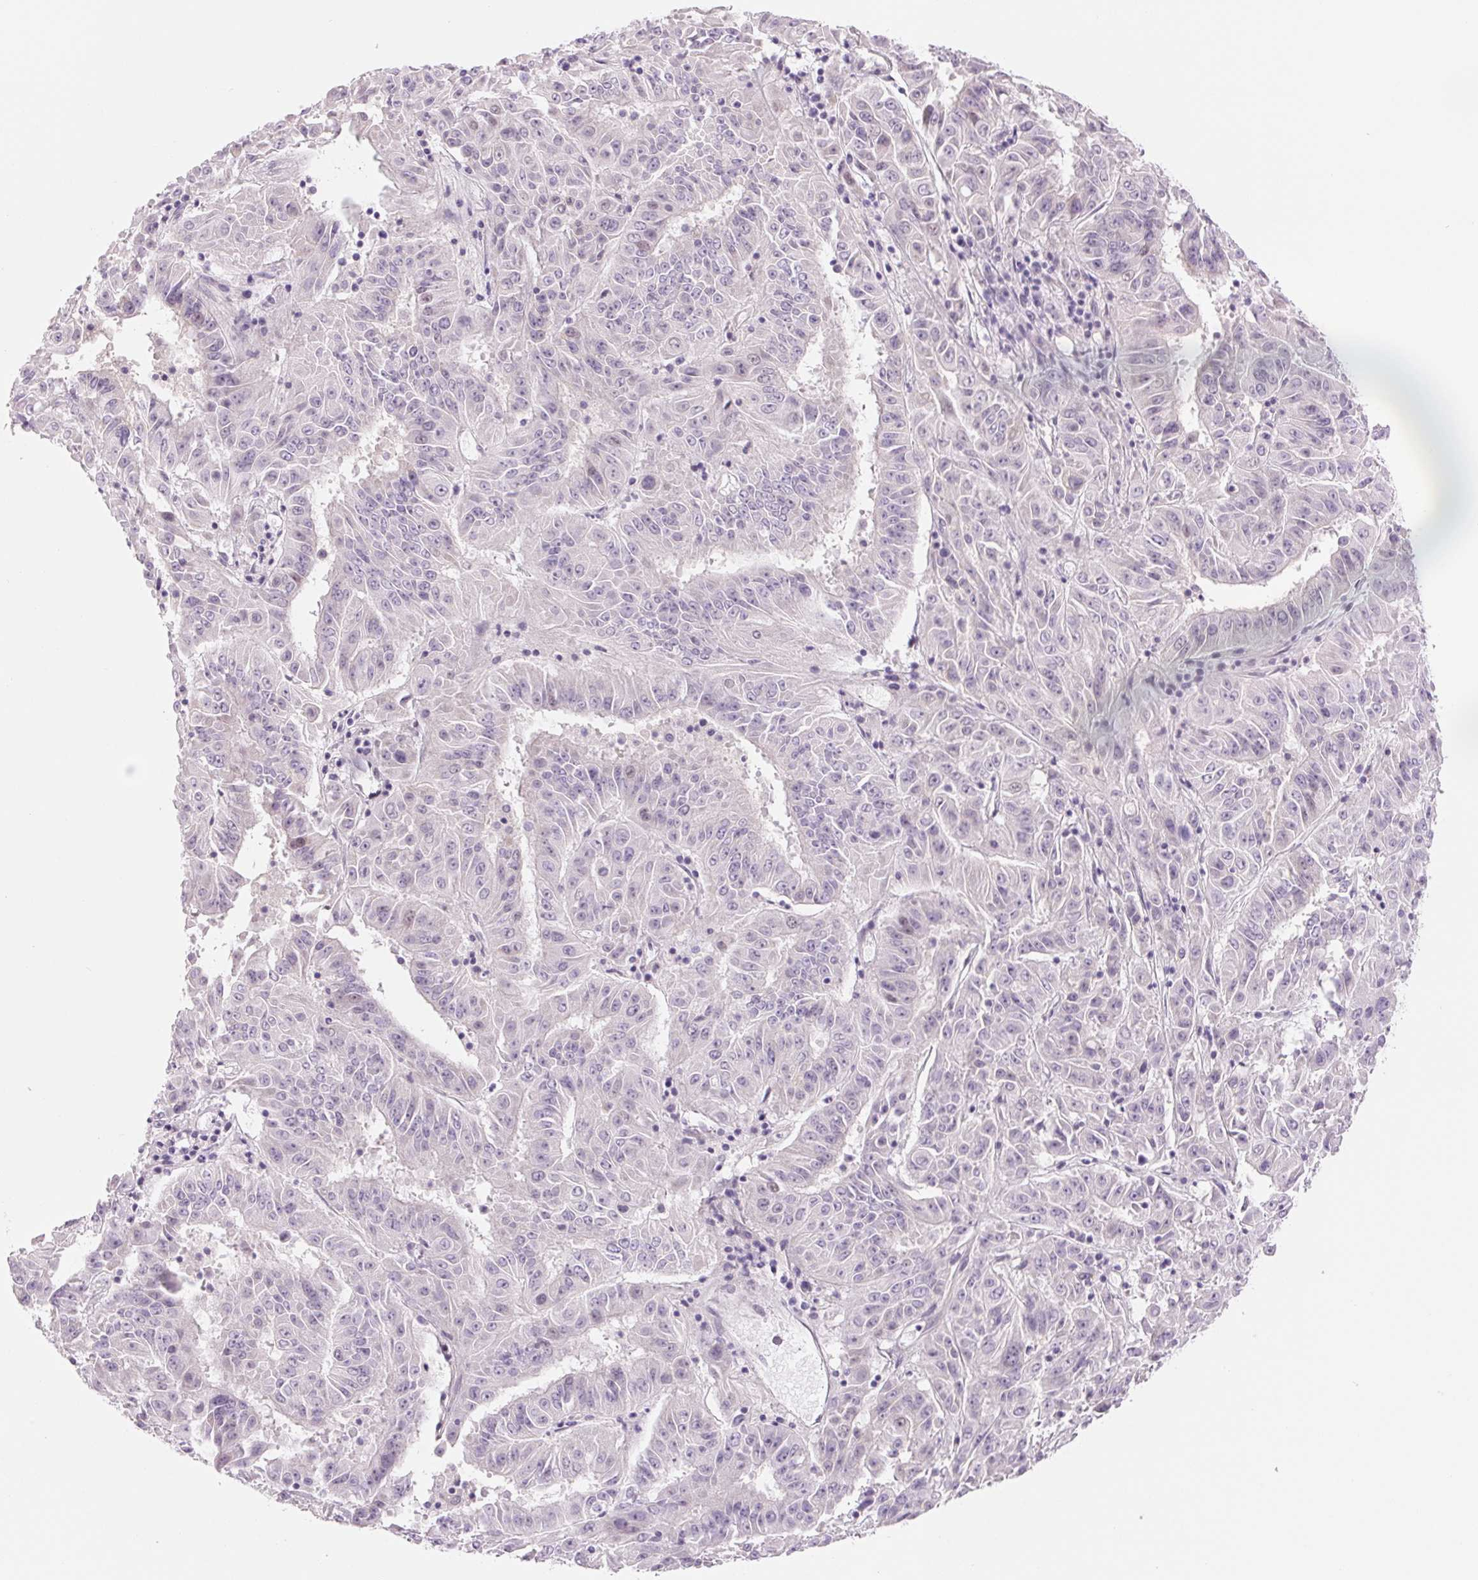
{"staining": {"intensity": "negative", "quantity": "none", "location": "none"}, "tissue": "pancreatic cancer", "cell_type": "Tumor cells", "image_type": "cancer", "snomed": [{"axis": "morphology", "description": "Adenocarcinoma, NOS"}, {"axis": "topography", "description": "Pancreas"}], "caption": "Tumor cells show no significant protein staining in adenocarcinoma (pancreatic).", "gene": "CCDC168", "patient": {"sex": "male", "age": 63}}